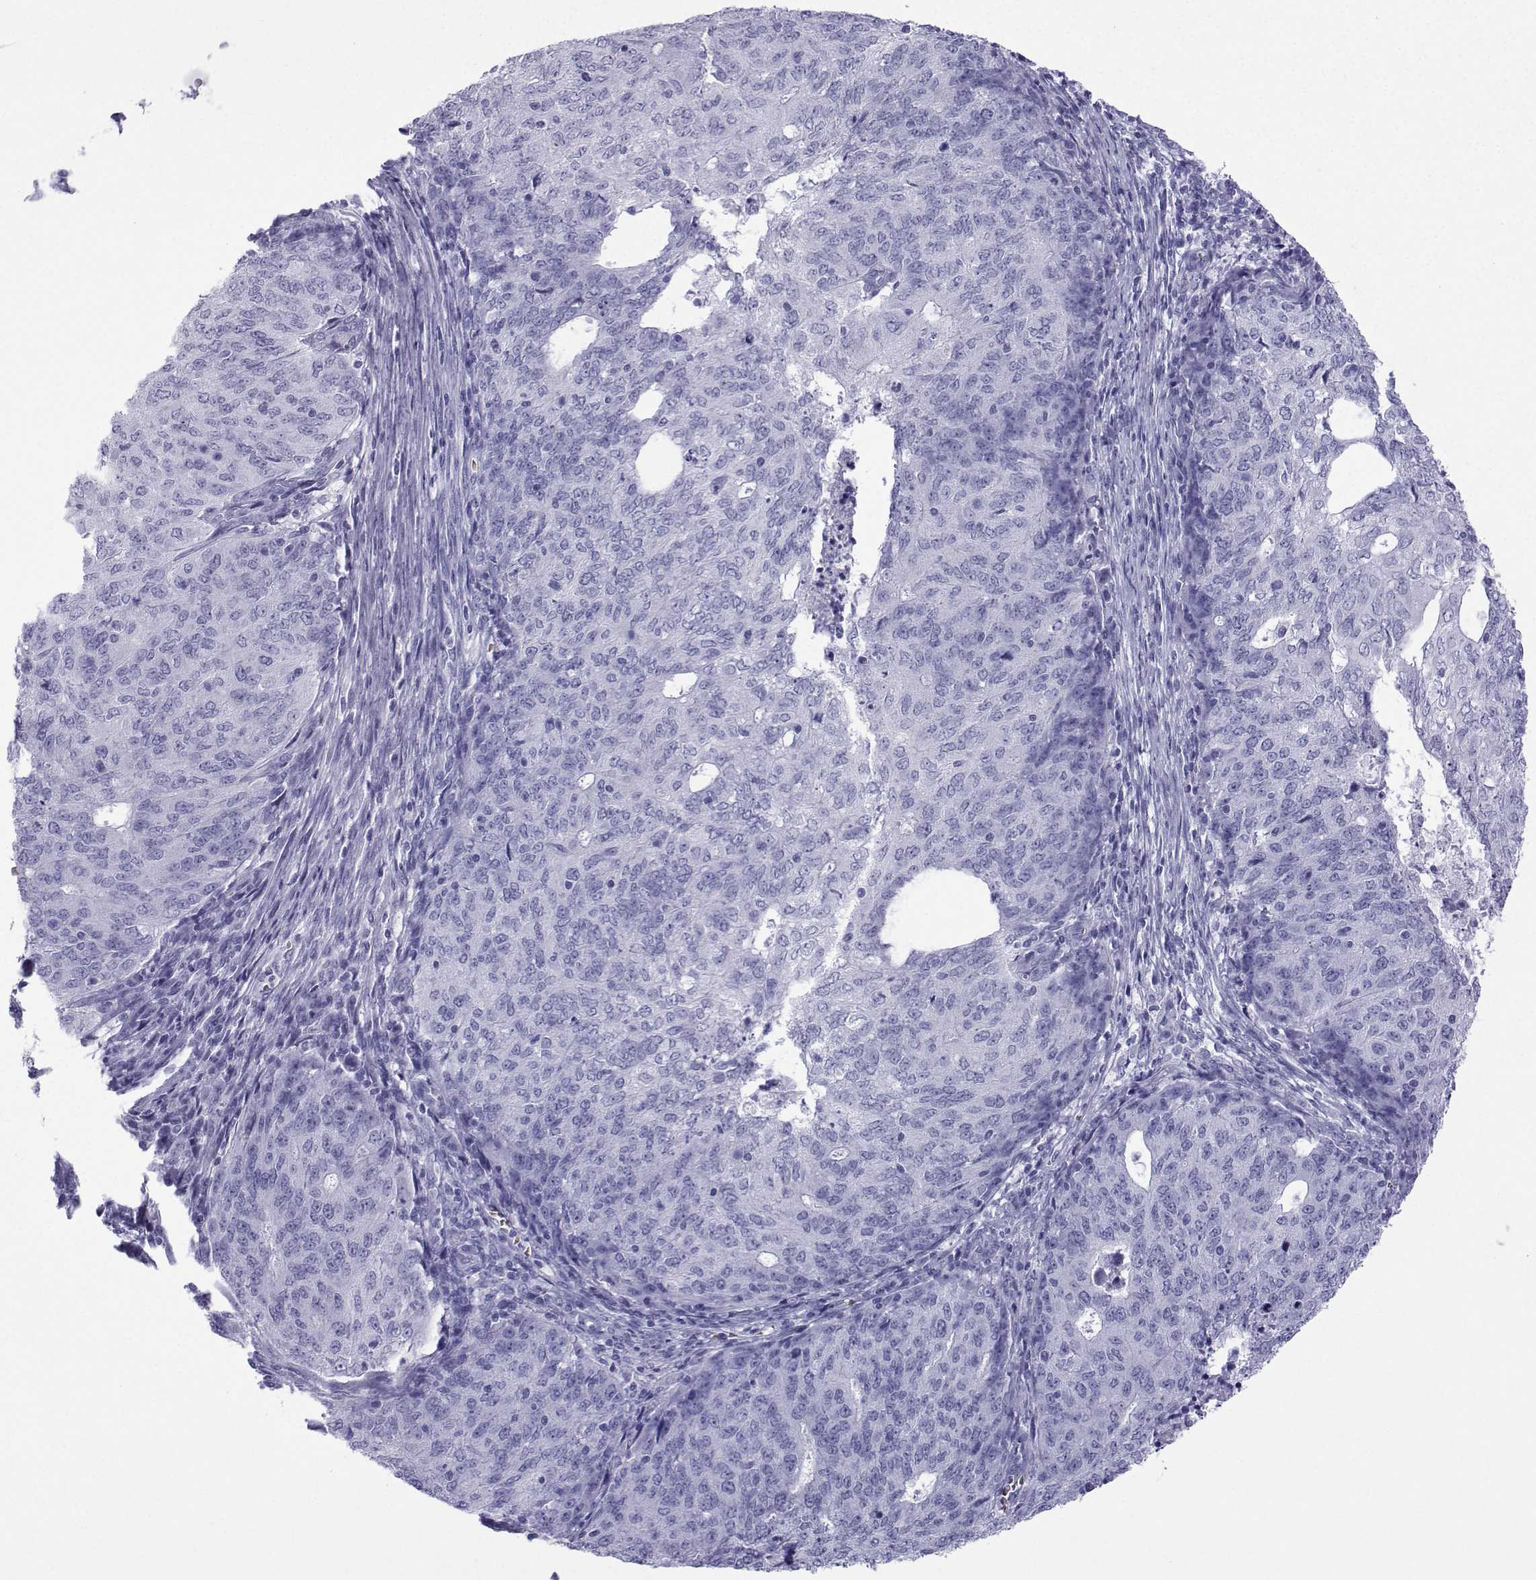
{"staining": {"intensity": "negative", "quantity": "none", "location": "none"}, "tissue": "endometrial cancer", "cell_type": "Tumor cells", "image_type": "cancer", "snomed": [{"axis": "morphology", "description": "Adenocarcinoma, NOS"}, {"axis": "topography", "description": "Endometrium"}], "caption": "An image of human endometrial adenocarcinoma is negative for staining in tumor cells.", "gene": "TRIM46", "patient": {"sex": "female", "age": 82}}